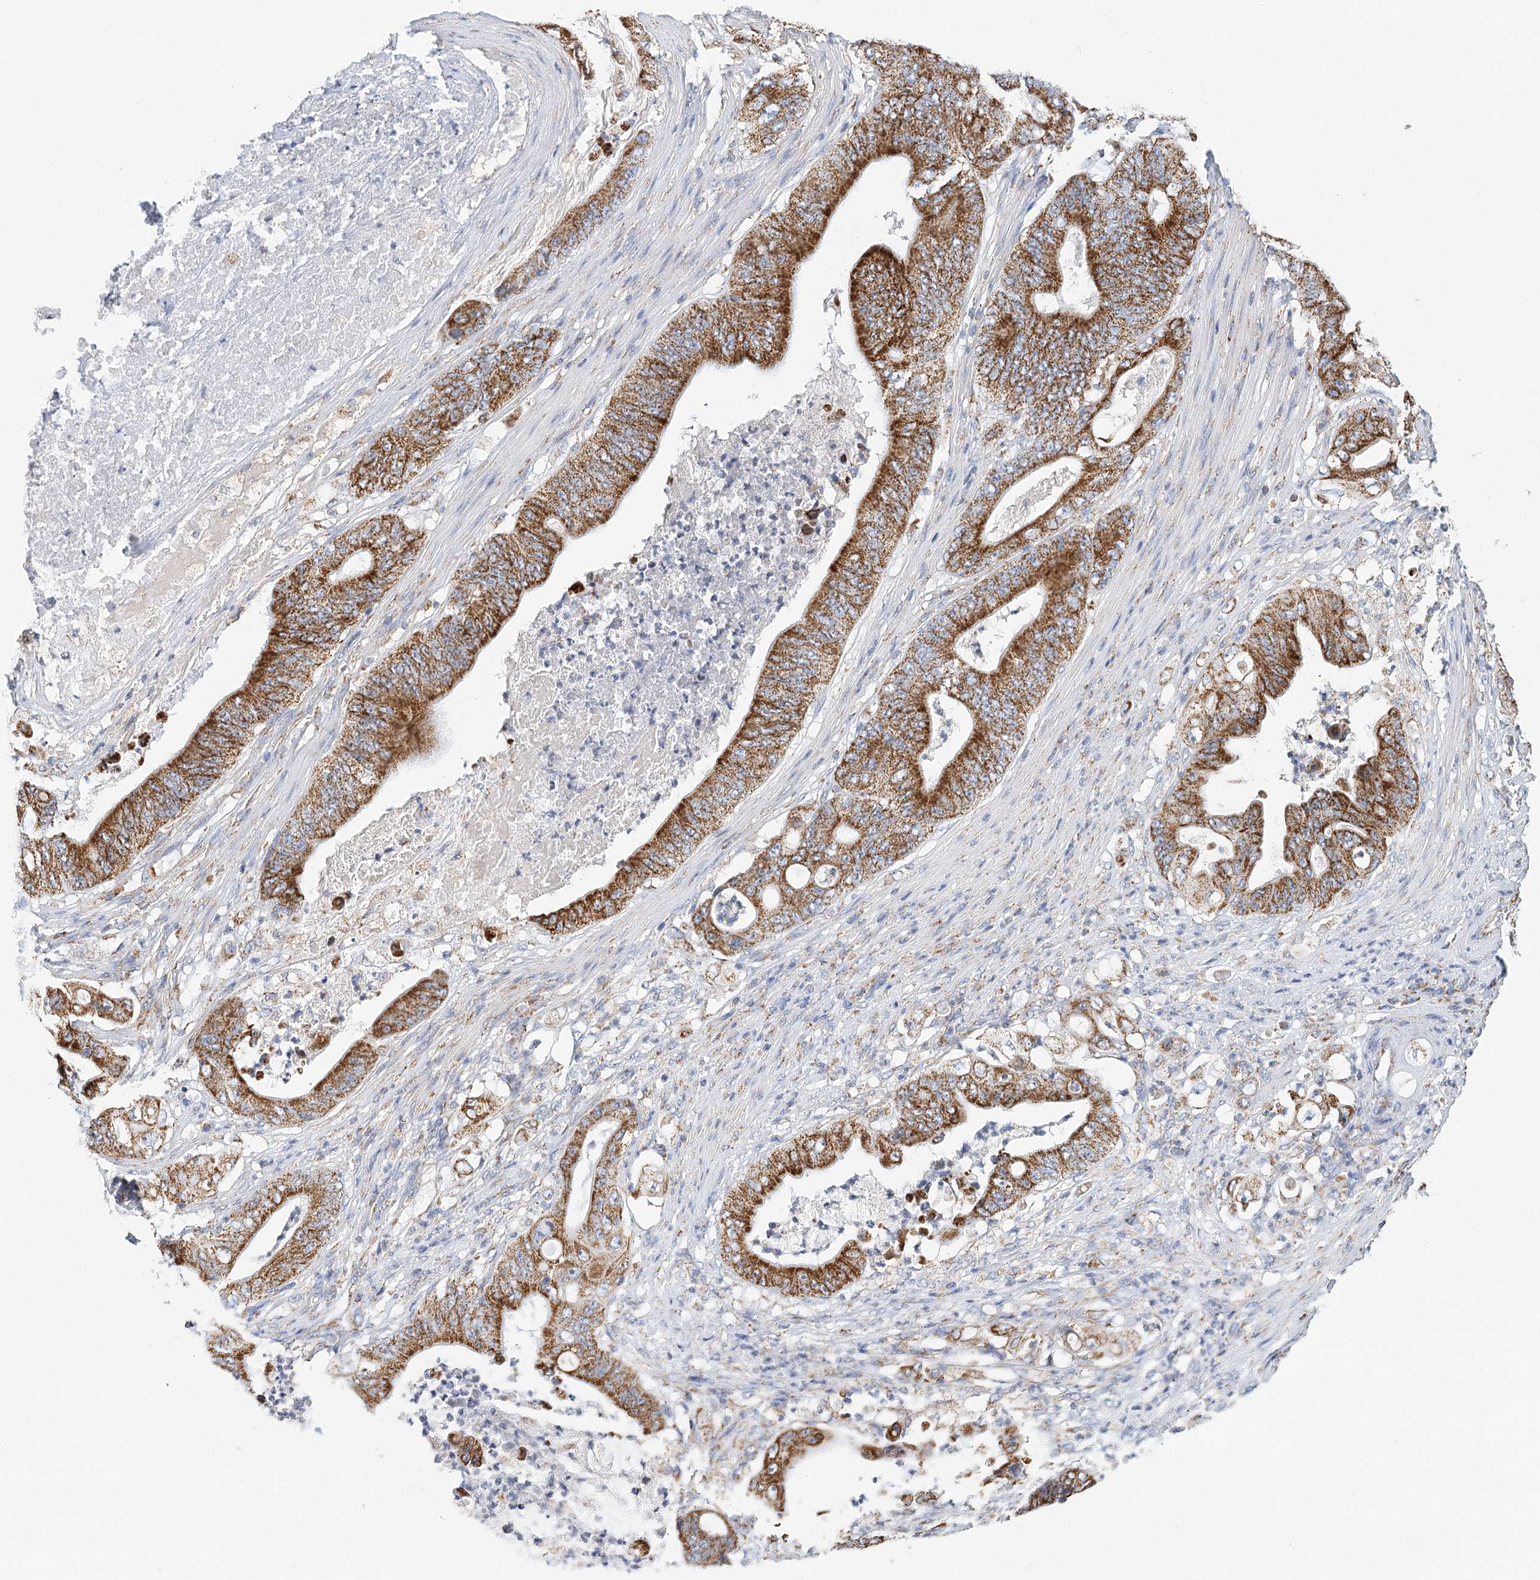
{"staining": {"intensity": "strong", "quantity": ">75%", "location": "cytoplasmic/membranous"}, "tissue": "stomach cancer", "cell_type": "Tumor cells", "image_type": "cancer", "snomed": [{"axis": "morphology", "description": "Adenocarcinoma, NOS"}, {"axis": "topography", "description": "Stomach"}], "caption": "Human stomach adenocarcinoma stained with a brown dye demonstrates strong cytoplasmic/membranous positive staining in approximately >75% of tumor cells.", "gene": "LSS", "patient": {"sex": "female", "age": 73}}